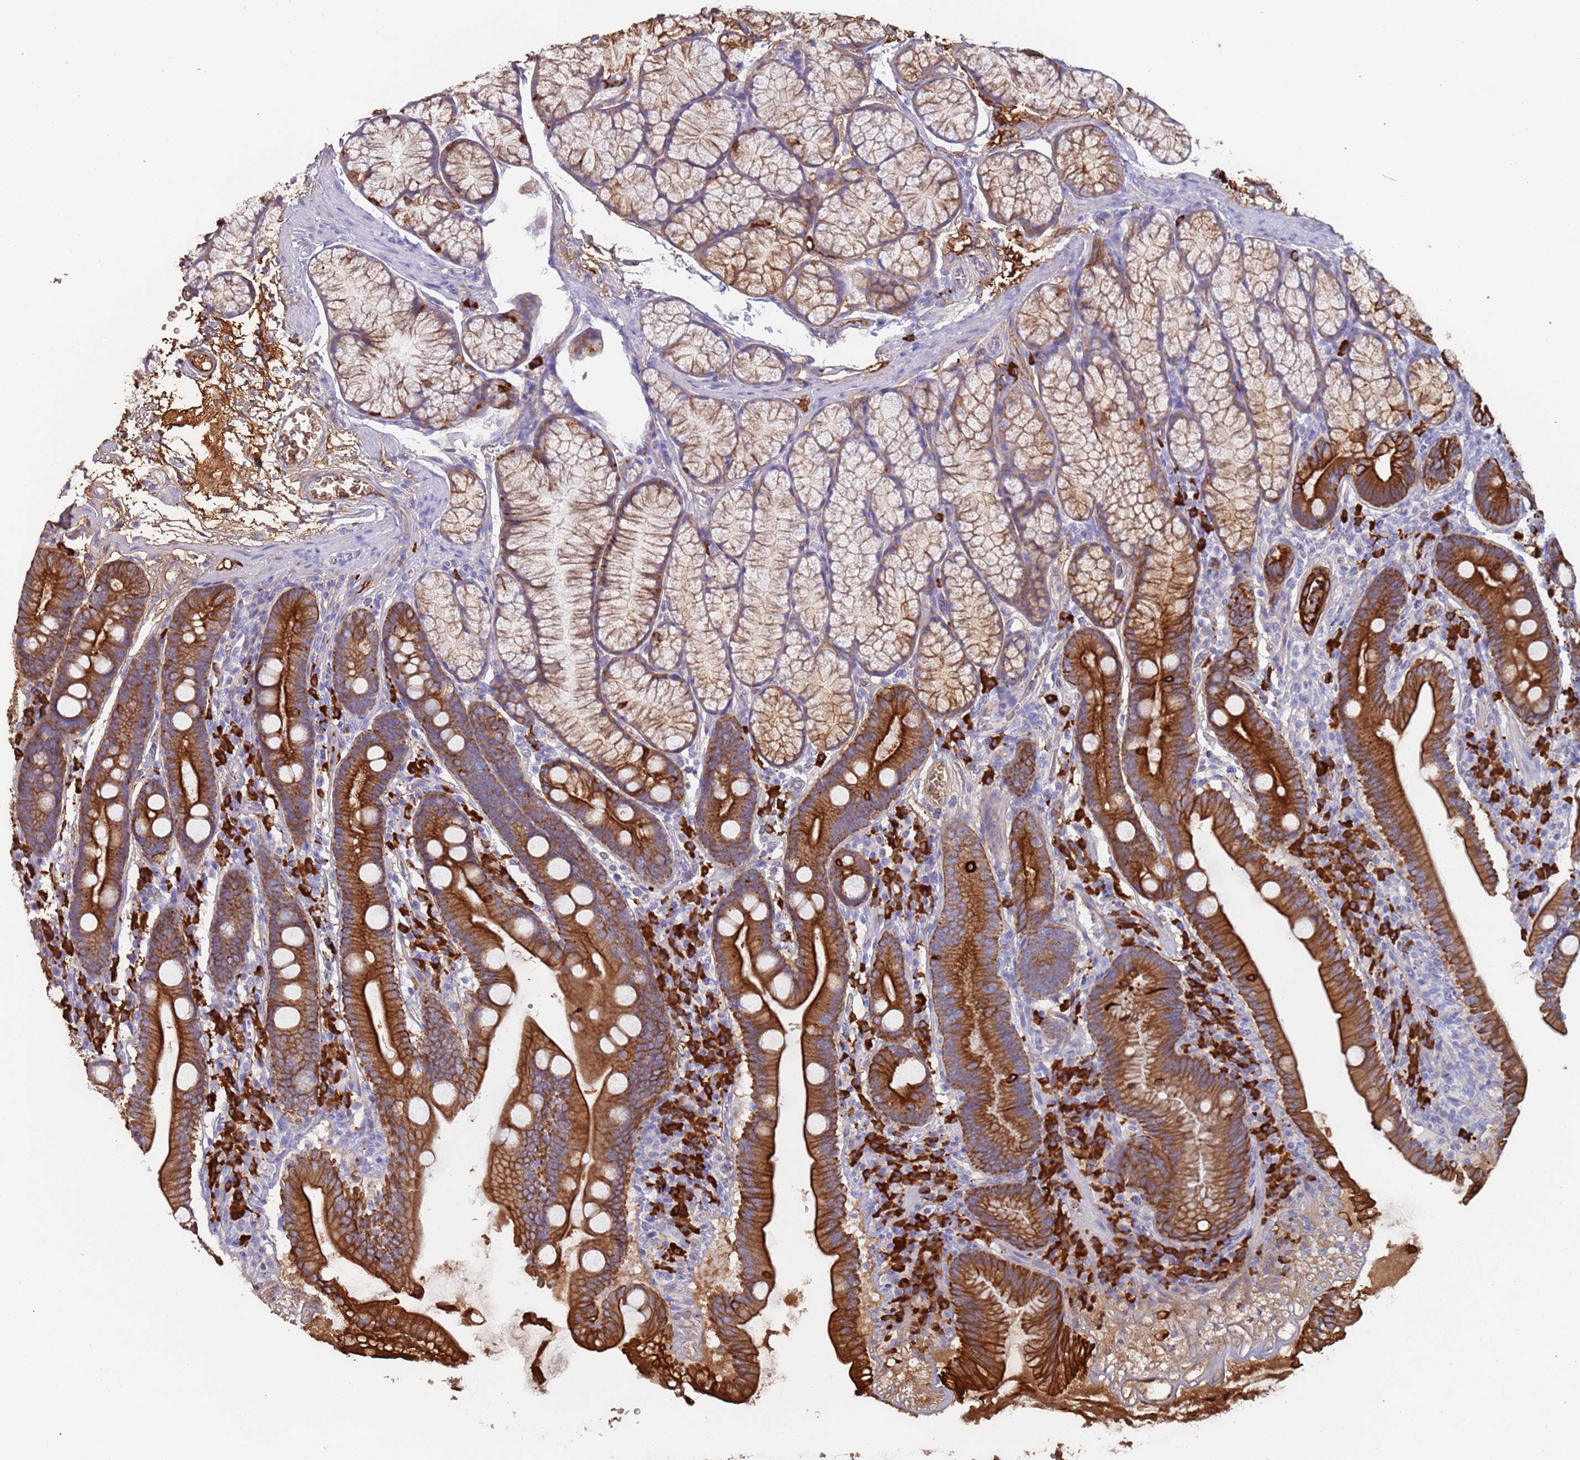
{"staining": {"intensity": "strong", "quantity": ">75%", "location": "cytoplasmic/membranous"}, "tissue": "duodenum", "cell_type": "Glandular cells", "image_type": "normal", "snomed": [{"axis": "morphology", "description": "Normal tissue, NOS"}, {"axis": "topography", "description": "Duodenum"}], "caption": "An IHC image of normal tissue is shown. Protein staining in brown shows strong cytoplasmic/membranous positivity in duodenum within glandular cells. The protein of interest is shown in brown color, while the nuclei are stained blue.", "gene": "CYSLTR2", "patient": {"sex": "male", "age": 35}}